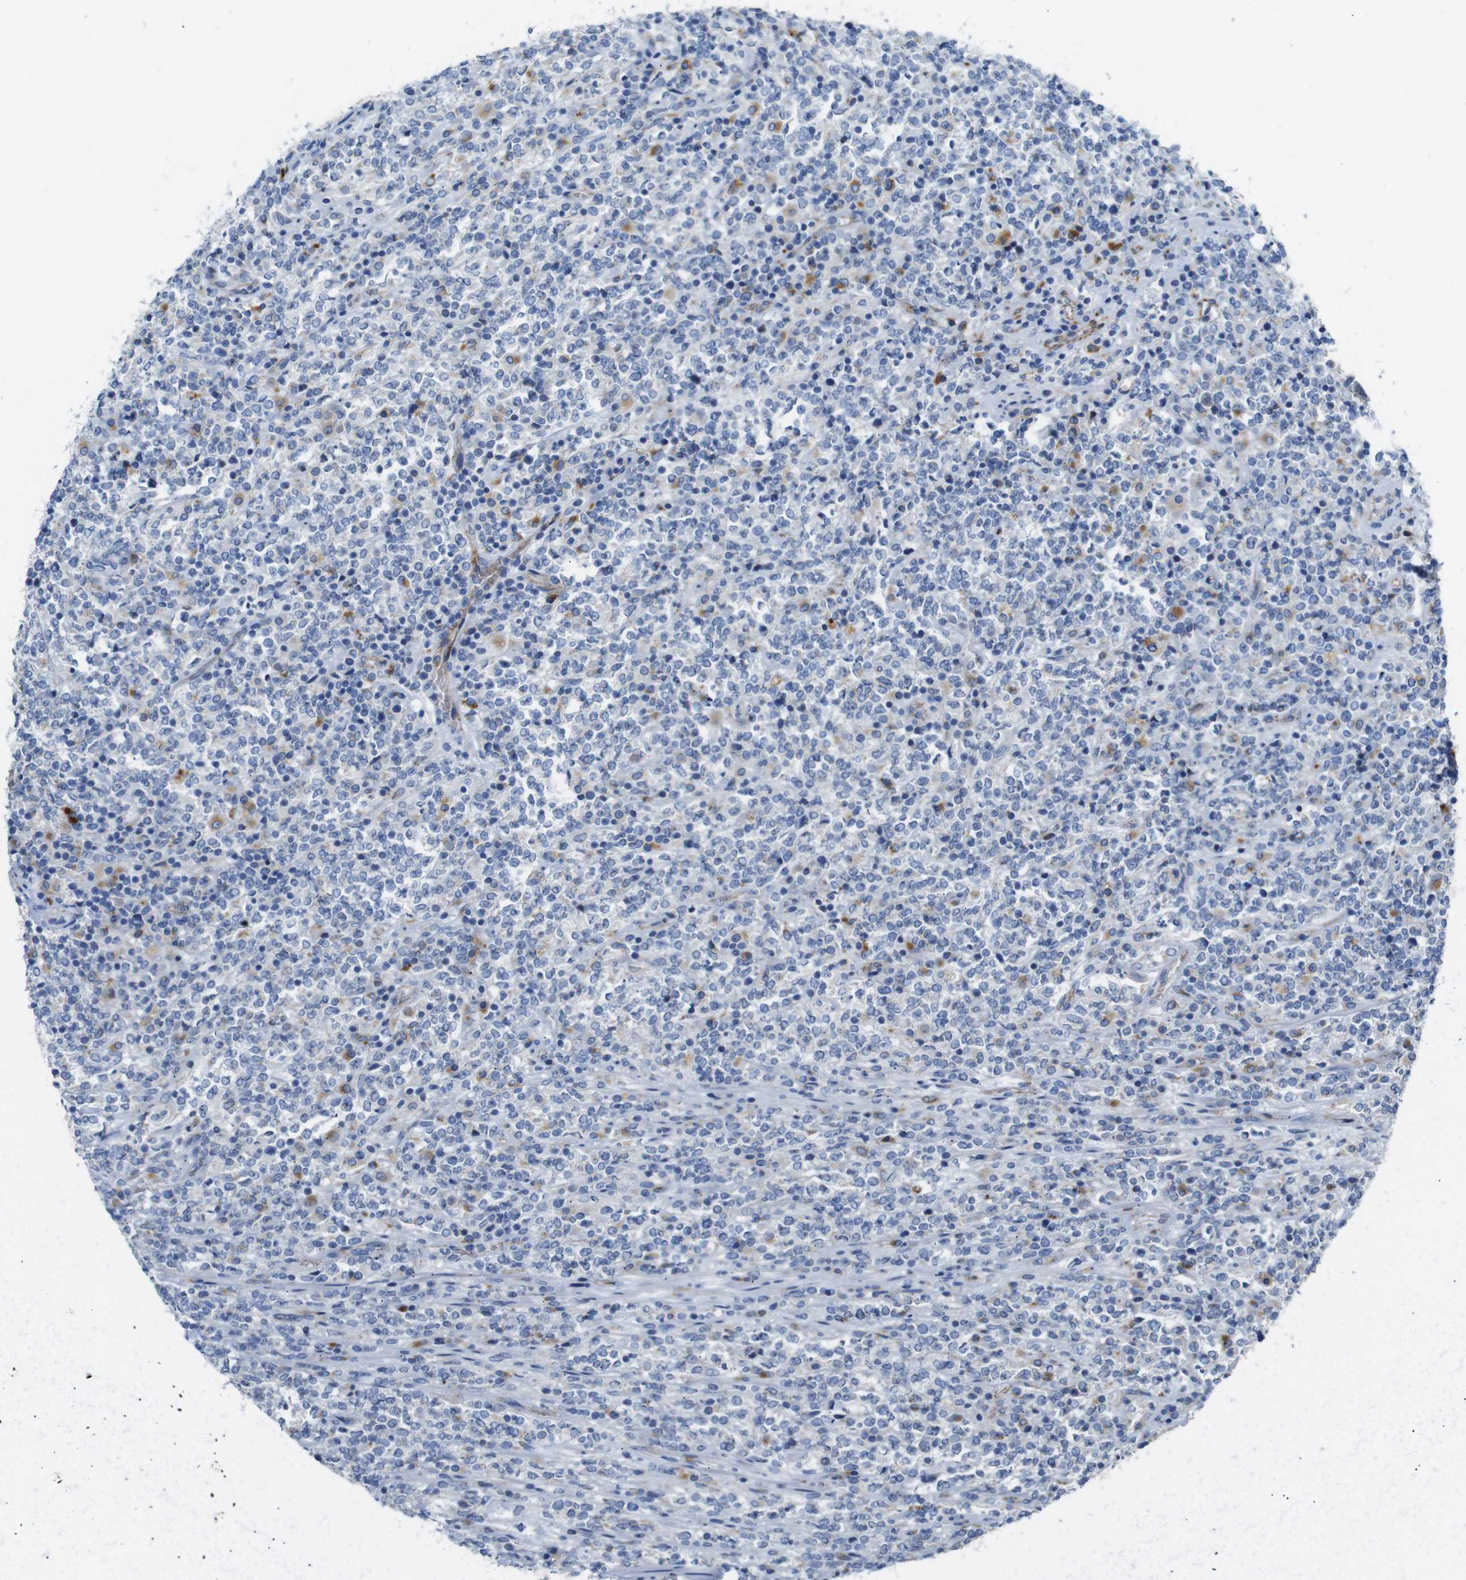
{"staining": {"intensity": "negative", "quantity": "none", "location": "none"}, "tissue": "lymphoma", "cell_type": "Tumor cells", "image_type": "cancer", "snomed": [{"axis": "morphology", "description": "Malignant lymphoma, non-Hodgkin's type, High grade"}, {"axis": "topography", "description": "Soft tissue"}], "caption": "The immunohistochemistry micrograph has no significant expression in tumor cells of lymphoma tissue.", "gene": "NHLRC3", "patient": {"sex": "male", "age": 18}}